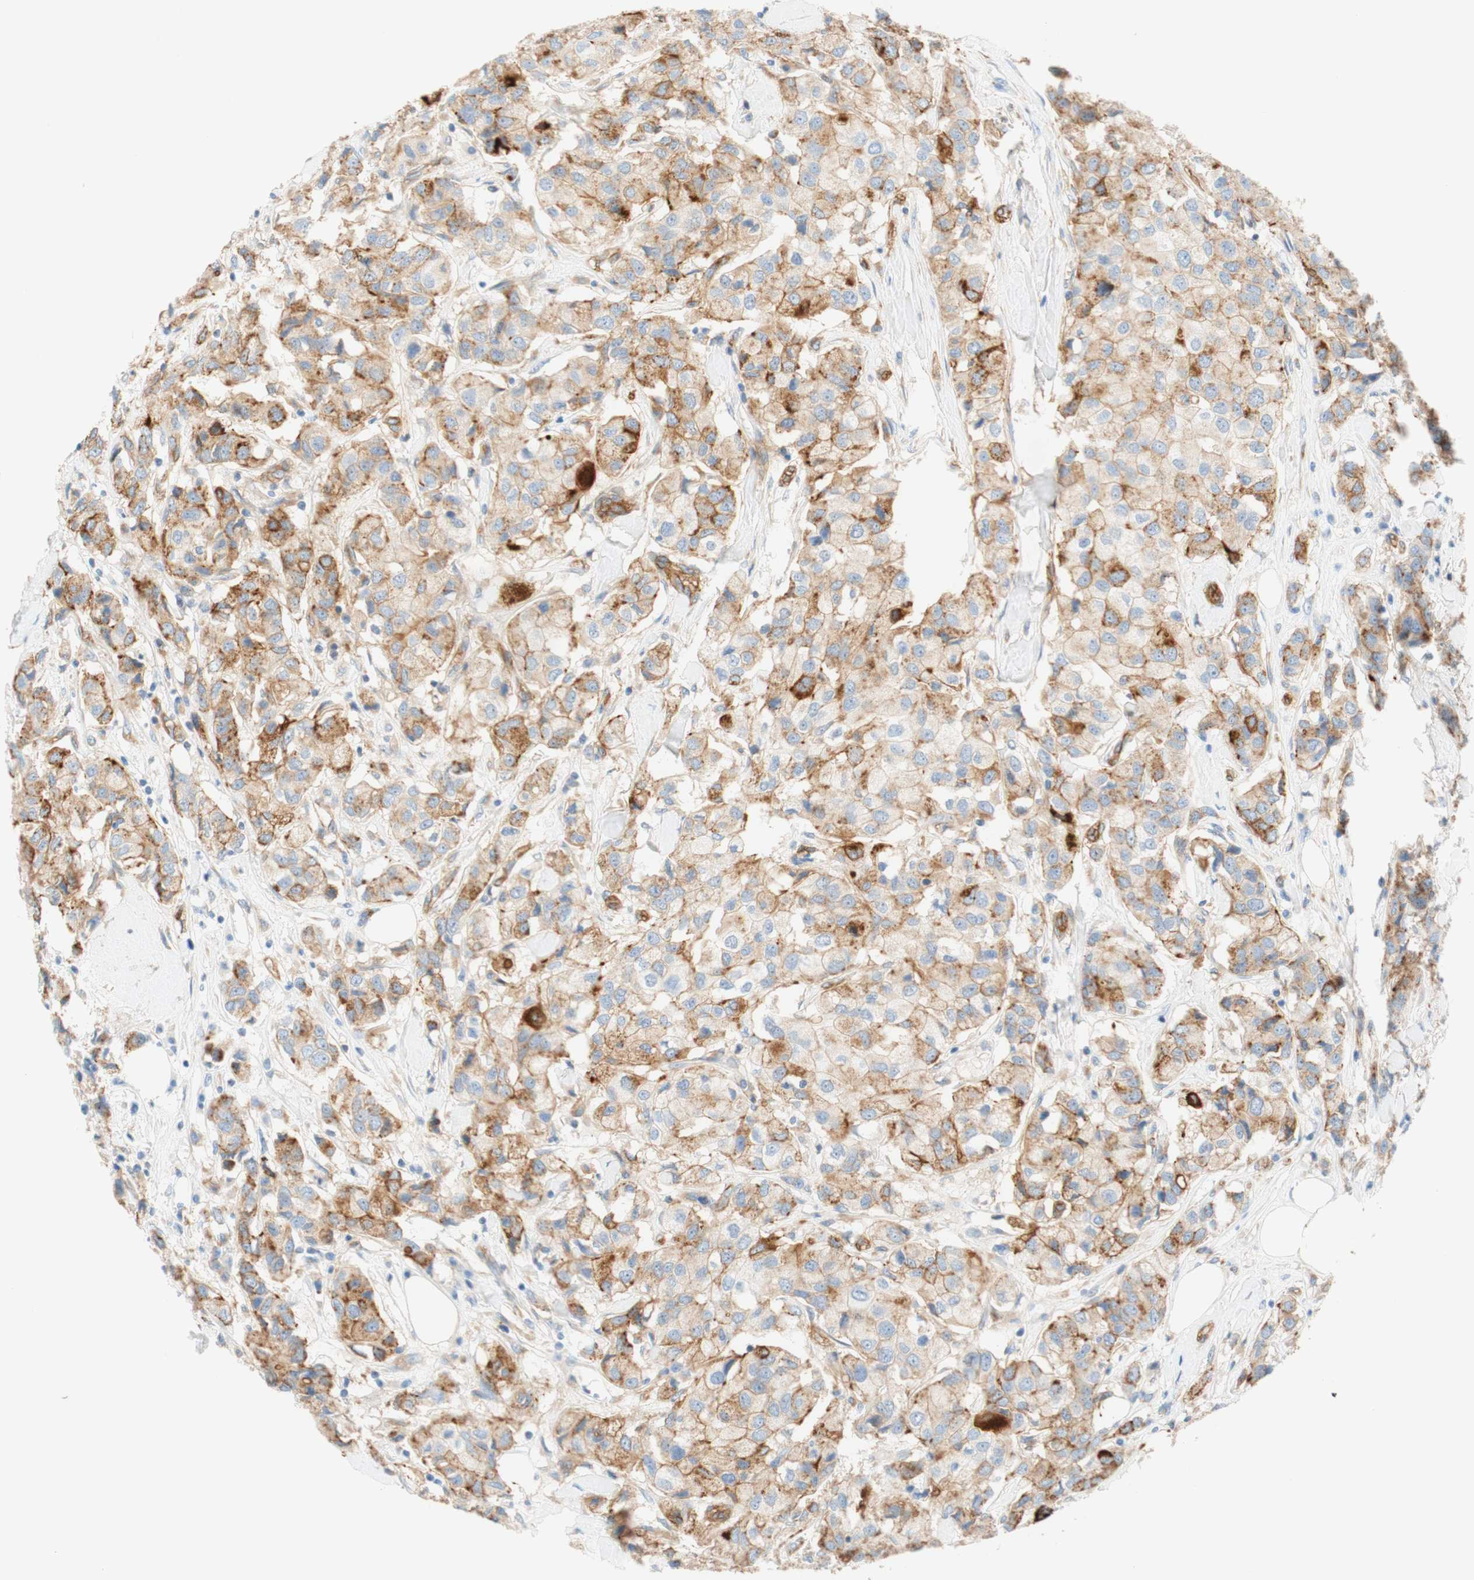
{"staining": {"intensity": "moderate", "quantity": "25%-75%", "location": "cytoplasmic/membranous"}, "tissue": "breast cancer", "cell_type": "Tumor cells", "image_type": "cancer", "snomed": [{"axis": "morphology", "description": "Duct carcinoma"}, {"axis": "topography", "description": "Breast"}], "caption": "Breast intraductal carcinoma stained with a brown dye displays moderate cytoplasmic/membranous positive expression in about 25%-75% of tumor cells.", "gene": "STOM", "patient": {"sex": "female", "age": 80}}